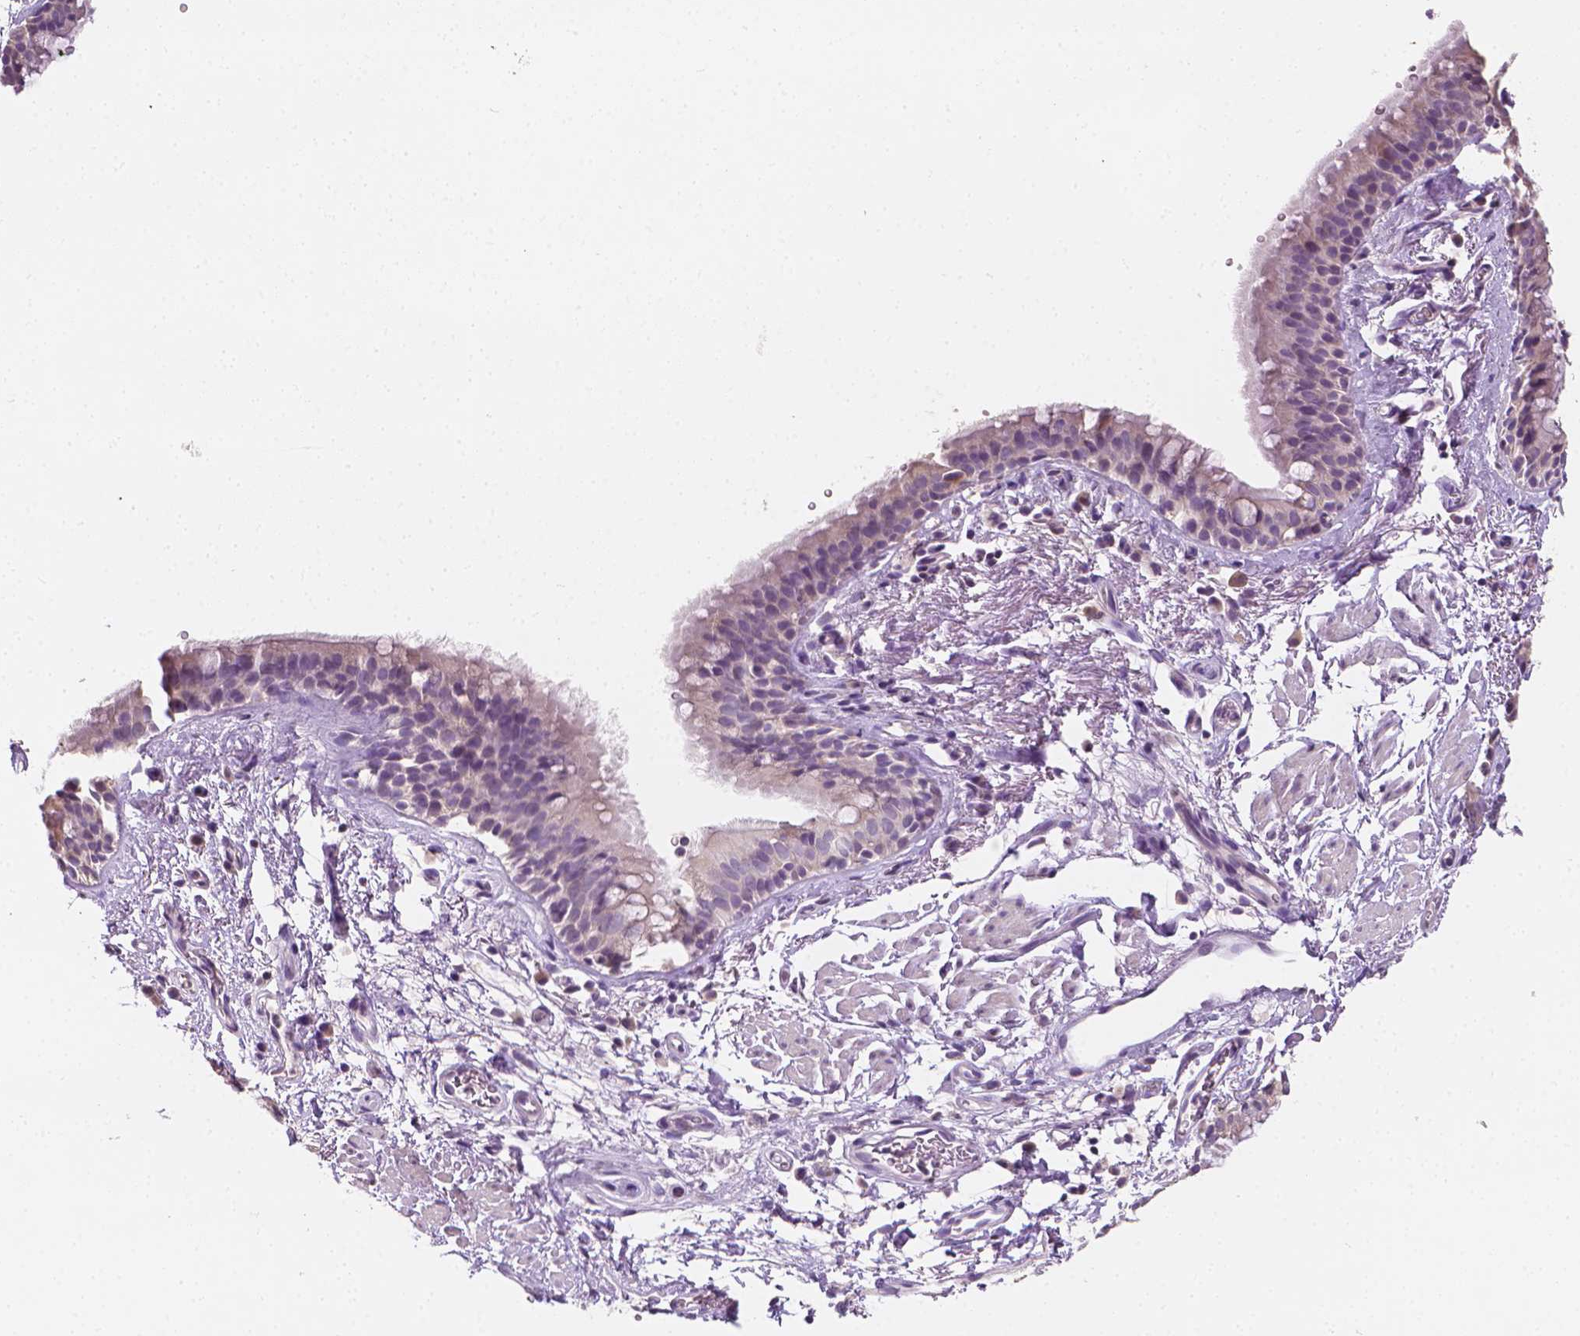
{"staining": {"intensity": "negative", "quantity": "none", "location": "none"}, "tissue": "bronchus", "cell_type": "Respiratory epithelial cells", "image_type": "normal", "snomed": [{"axis": "morphology", "description": "Normal tissue, NOS"}, {"axis": "topography", "description": "Cartilage tissue"}, {"axis": "topography", "description": "Bronchus"}], "caption": "IHC photomicrograph of normal bronchus stained for a protein (brown), which displays no positivity in respiratory epithelial cells. (DAB (3,3'-diaminobenzidine) immunohistochemistry (IHC) visualized using brightfield microscopy, high magnification).", "gene": "FASN", "patient": {"sex": "male", "age": 58}}